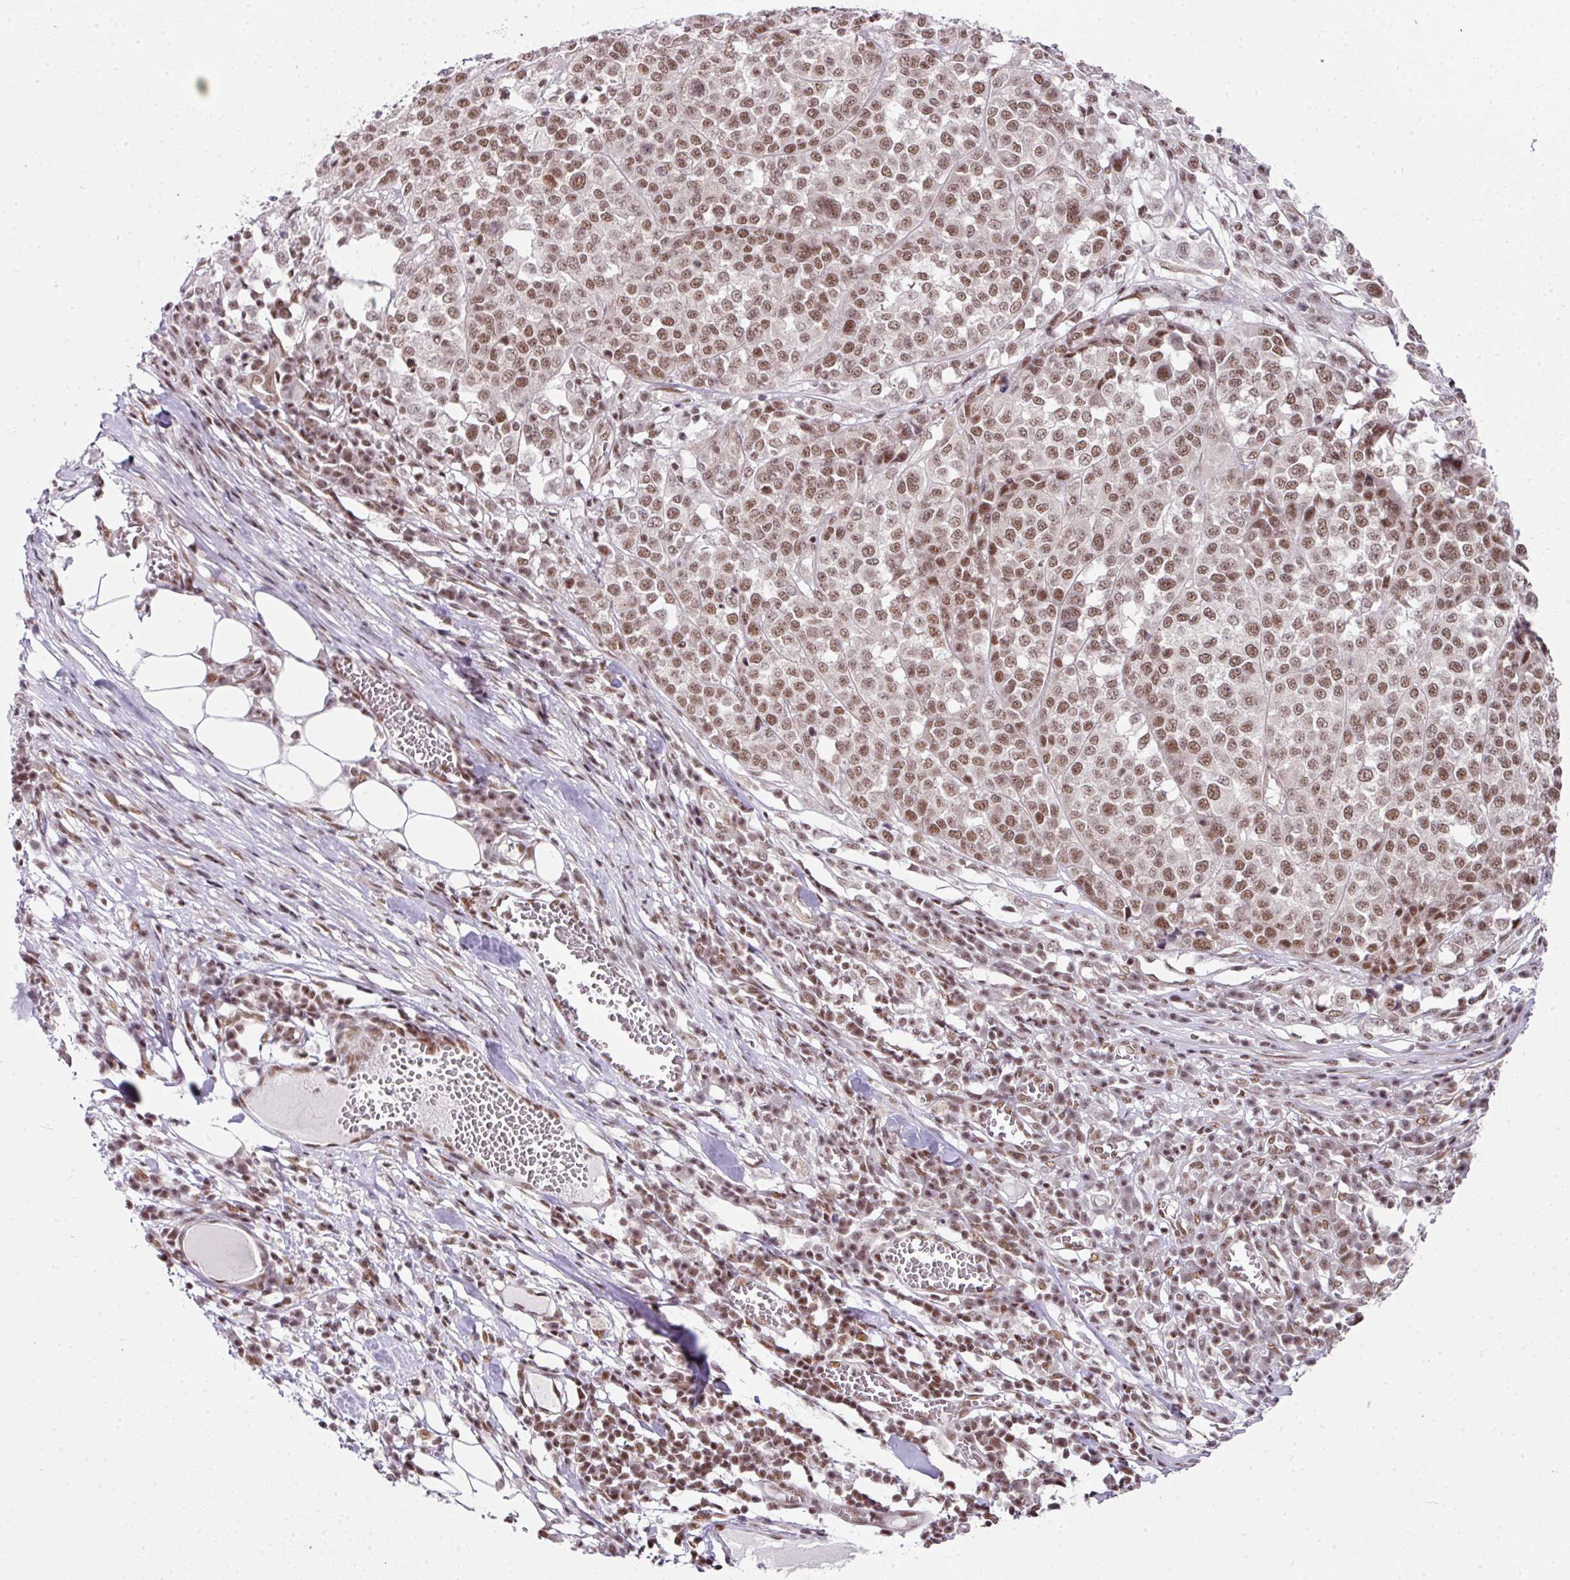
{"staining": {"intensity": "moderate", "quantity": ">75%", "location": "nuclear"}, "tissue": "melanoma", "cell_type": "Tumor cells", "image_type": "cancer", "snomed": [{"axis": "morphology", "description": "Malignant melanoma, Metastatic site"}, {"axis": "topography", "description": "Lymph node"}], "caption": "Protein staining of melanoma tissue demonstrates moderate nuclear staining in about >75% of tumor cells. The protein is shown in brown color, while the nuclei are stained blue.", "gene": "NFYA", "patient": {"sex": "male", "age": 44}}